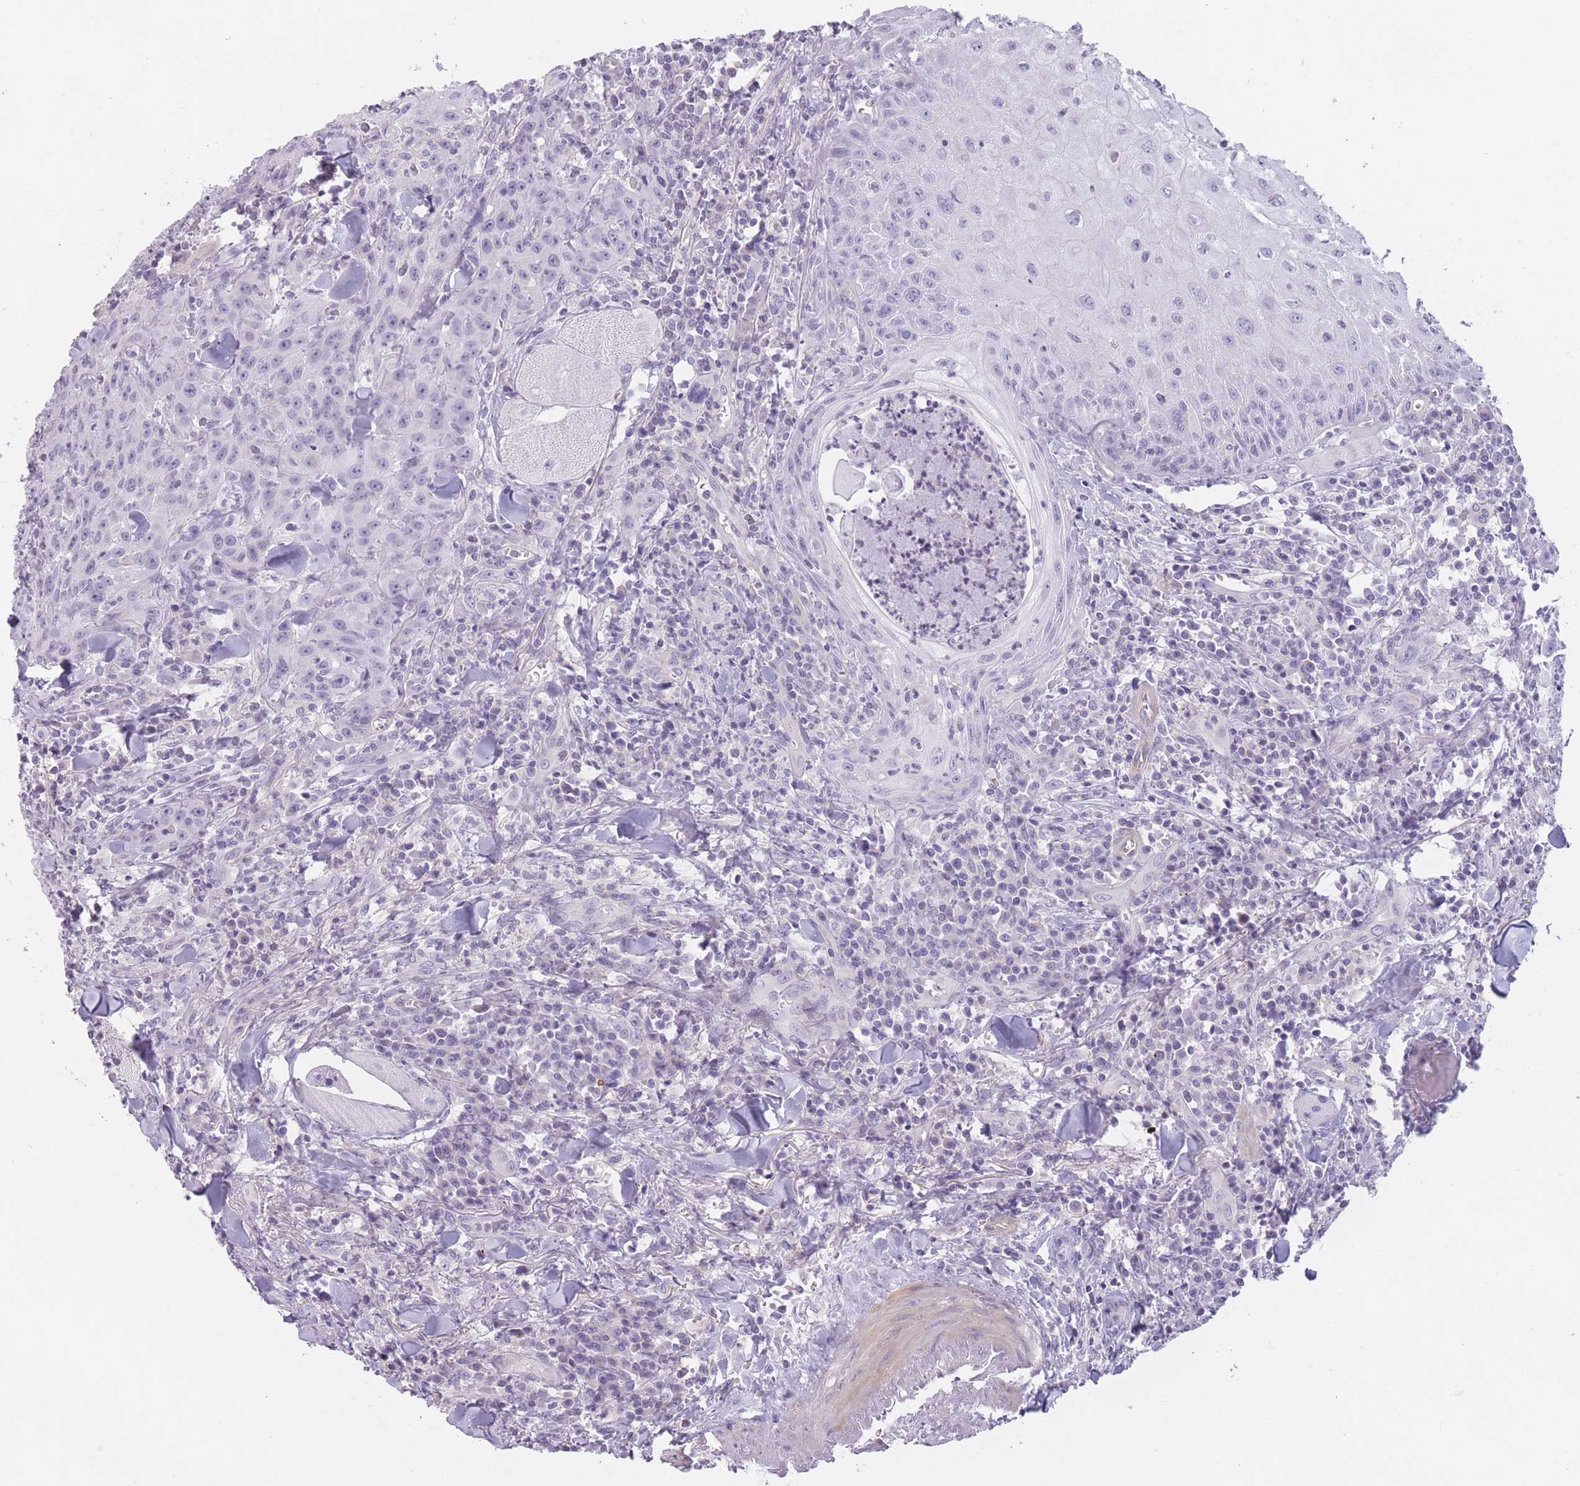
{"staining": {"intensity": "negative", "quantity": "none", "location": "none"}, "tissue": "head and neck cancer", "cell_type": "Tumor cells", "image_type": "cancer", "snomed": [{"axis": "morphology", "description": "Normal tissue, NOS"}, {"axis": "morphology", "description": "Squamous cell carcinoma, NOS"}, {"axis": "topography", "description": "Oral tissue"}, {"axis": "topography", "description": "Head-Neck"}], "caption": "Immunohistochemical staining of head and neck cancer demonstrates no significant positivity in tumor cells.", "gene": "GGT1", "patient": {"sex": "female", "age": 70}}